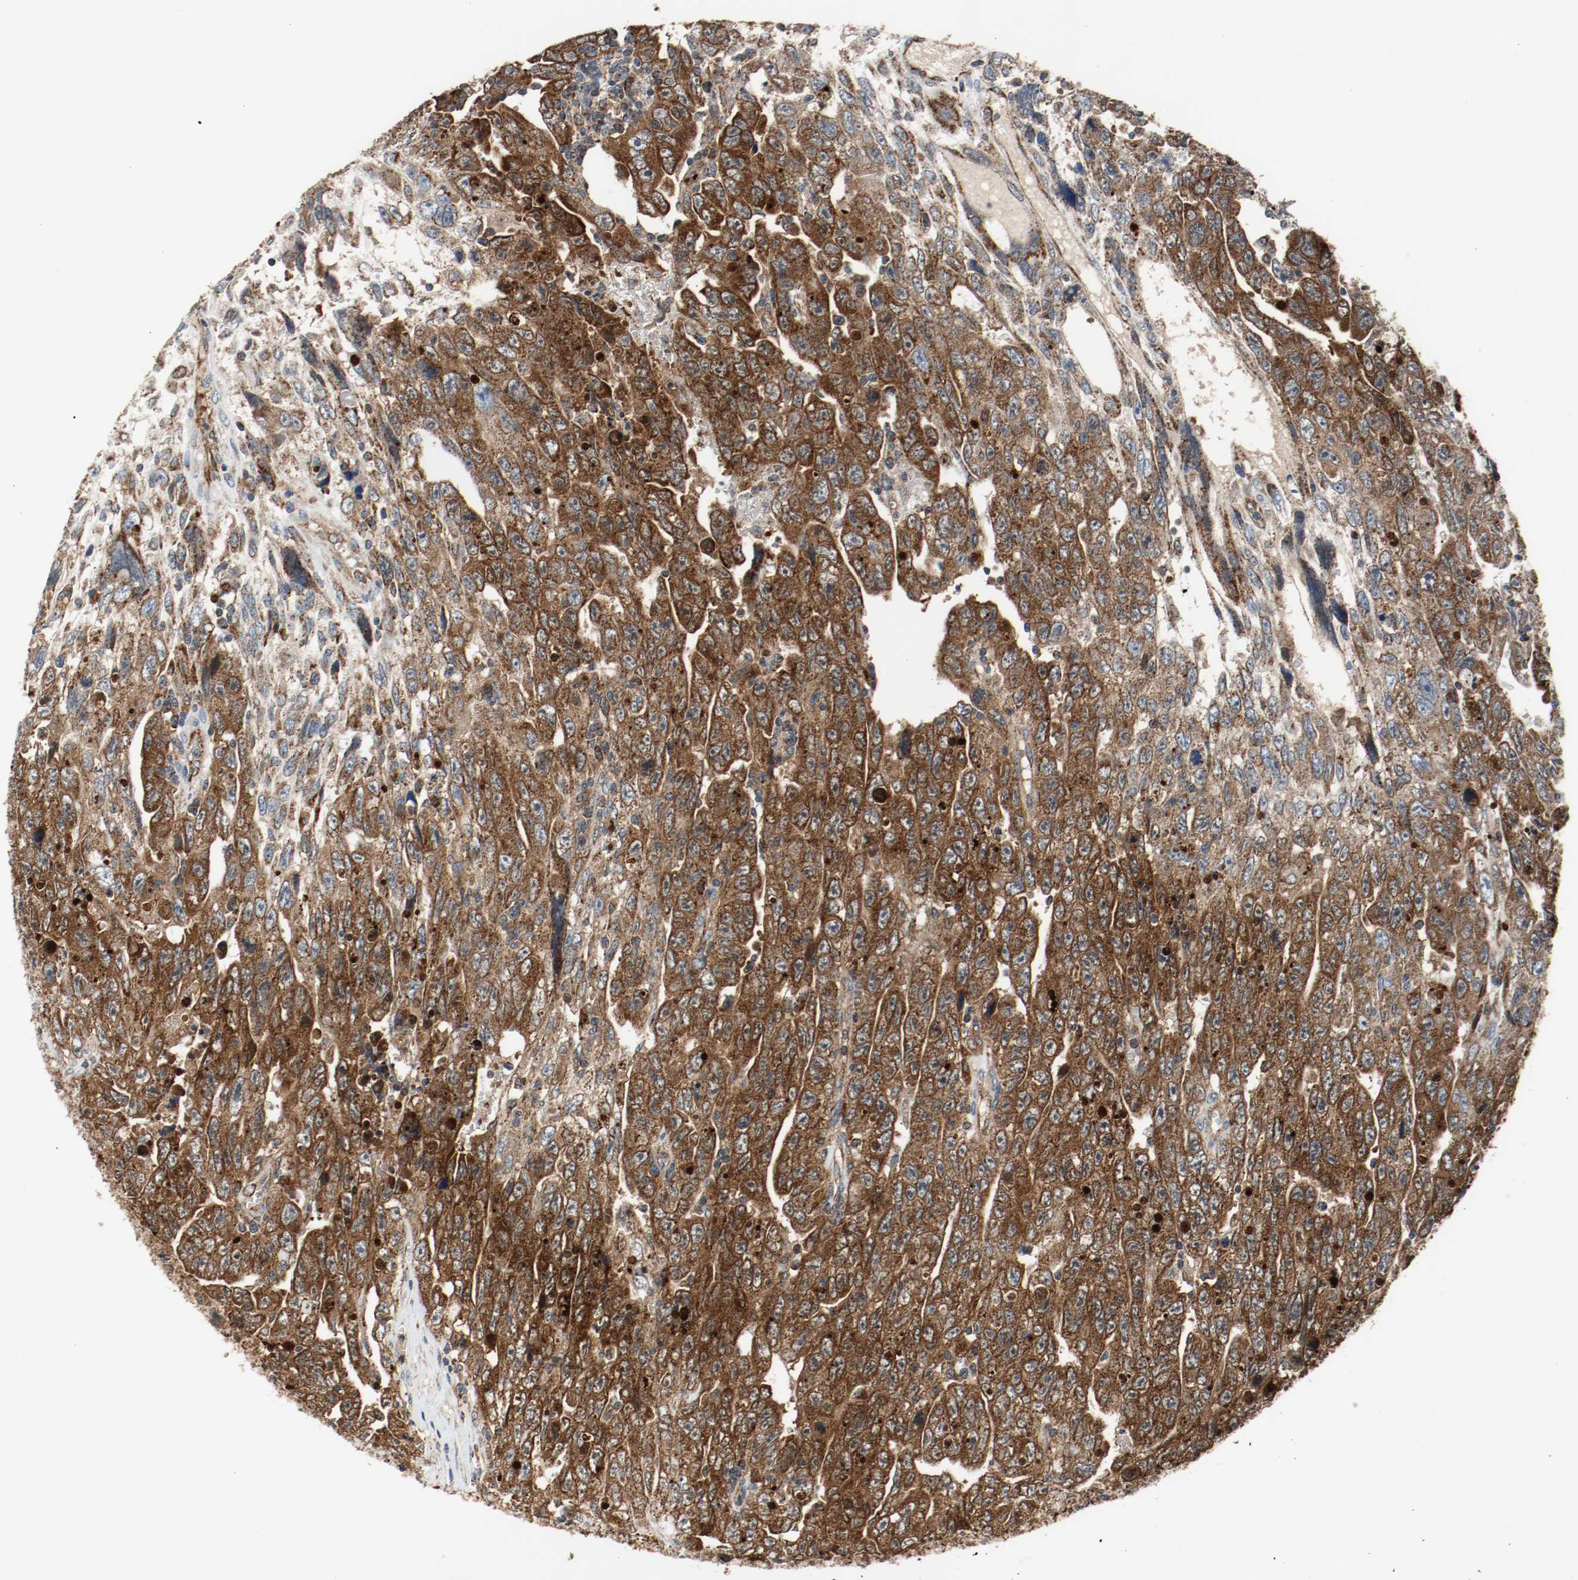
{"staining": {"intensity": "strong", "quantity": ">75%", "location": "cytoplasmic/membranous"}, "tissue": "testis cancer", "cell_type": "Tumor cells", "image_type": "cancer", "snomed": [{"axis": "morphology", "description": "Carcinoma, Embryonal, NOS"}, {"axis": "topography", "description": "Testis"}], "caption": "Protein staining of testis cancer tissue demonstrates strong cytoplasmic/membranous expression in approximately >75% of tumor cells.", "gene": "TXNRD1", "patient": {"sex": "male", "age": 28}}